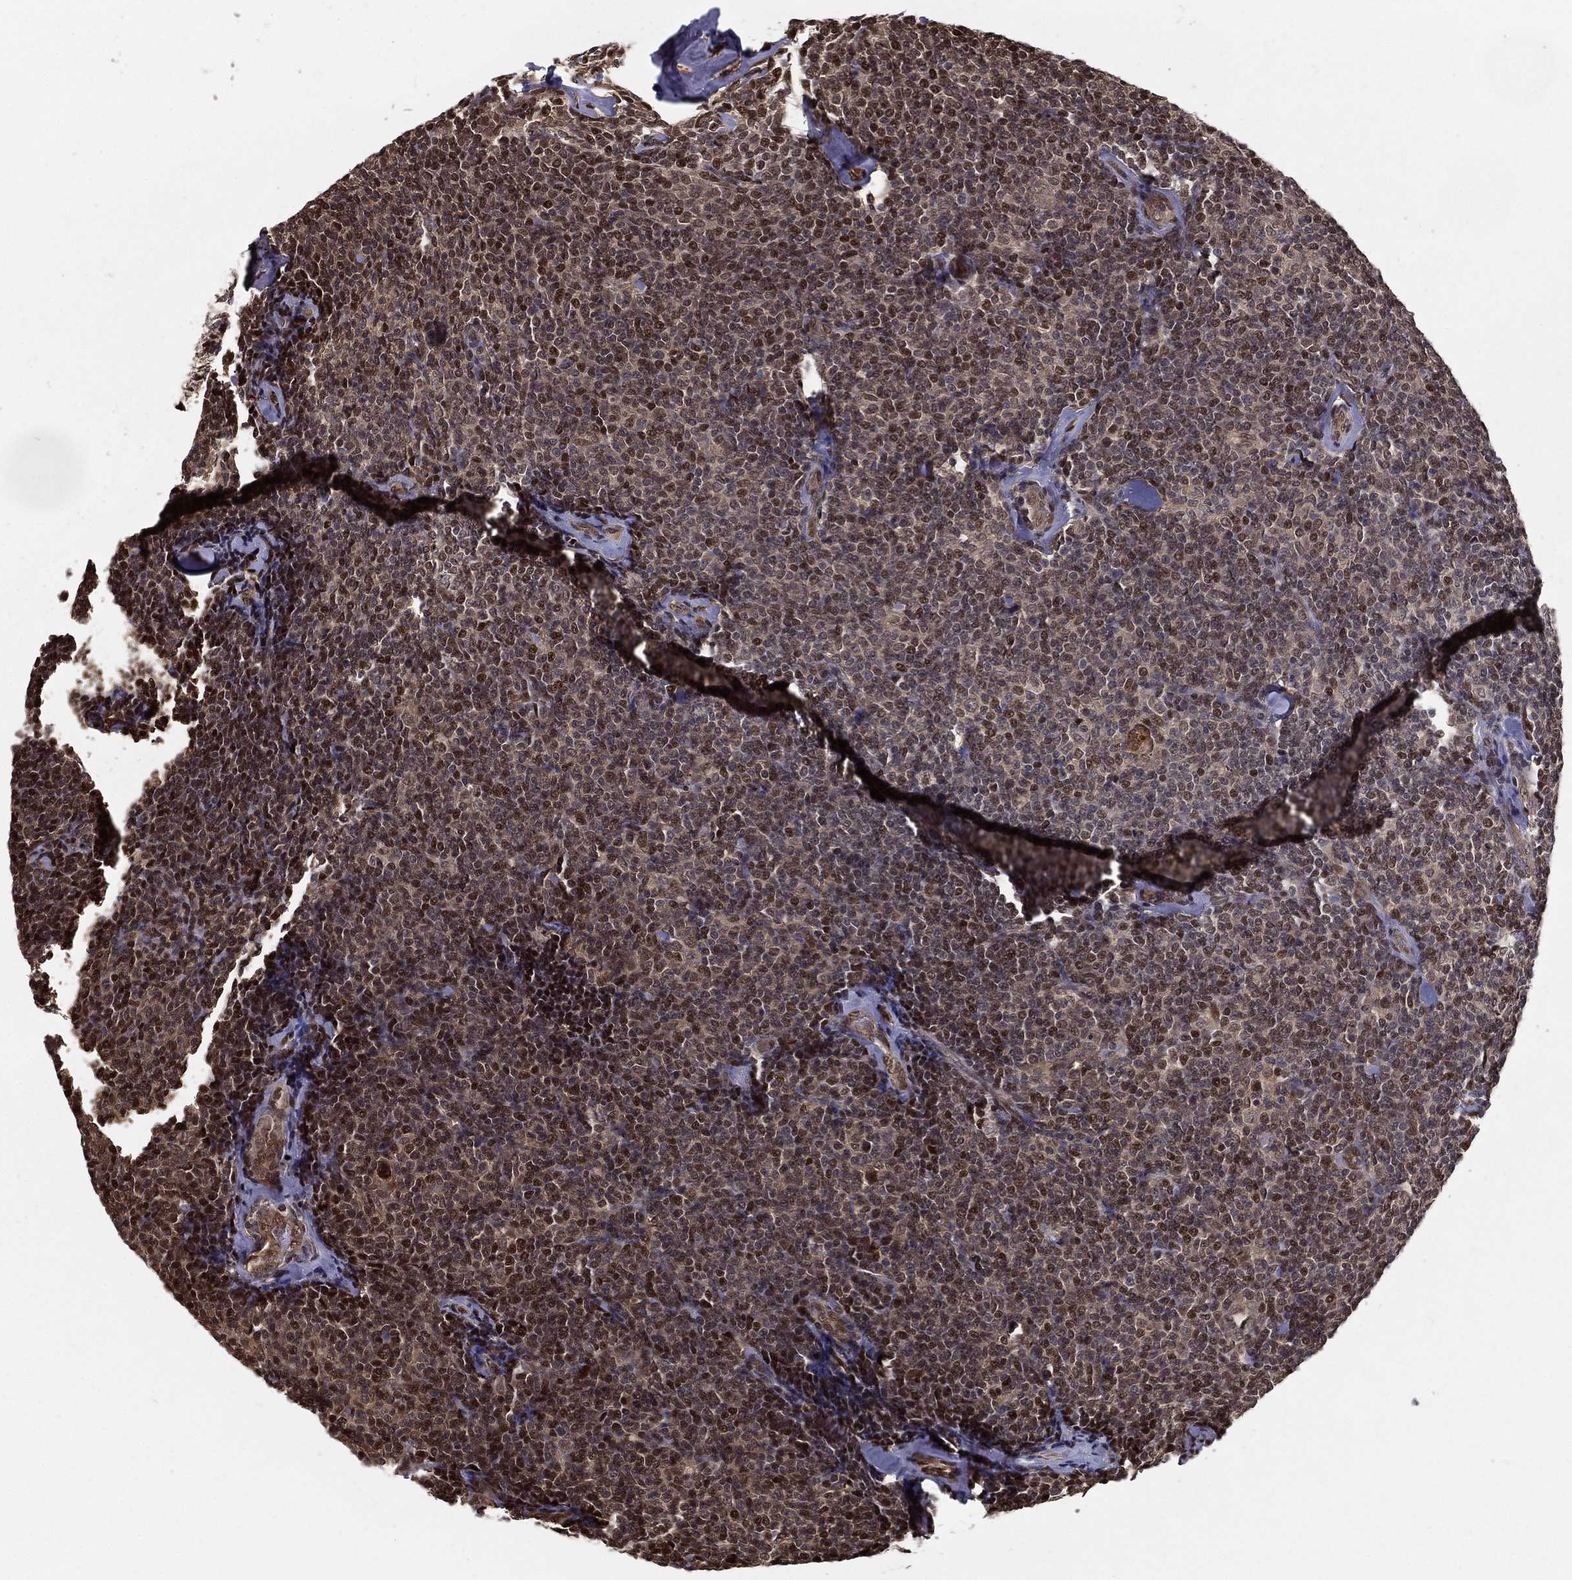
{"staining": {"intensity": "moderate", "quantity": "25%-75%", "location": "nuclear"}, "tissue": "lymphoma", "cell_type": "Tumor cells", "image_type": "cancer", "snomed": [{"axis": "morphology", "description": "Malignant lymphoma, non-Hodgkin's type, Low grade"}, {"axis": "topography", "description": "Lymph node"}], "caption": "Protein analysis of lymphoma tissue demonstrates moderate nuclear expression in approximately 25%-75% of tumor cells.", "gene": "SLC6A6", "patient": {"sex": "female", "age": 56}}